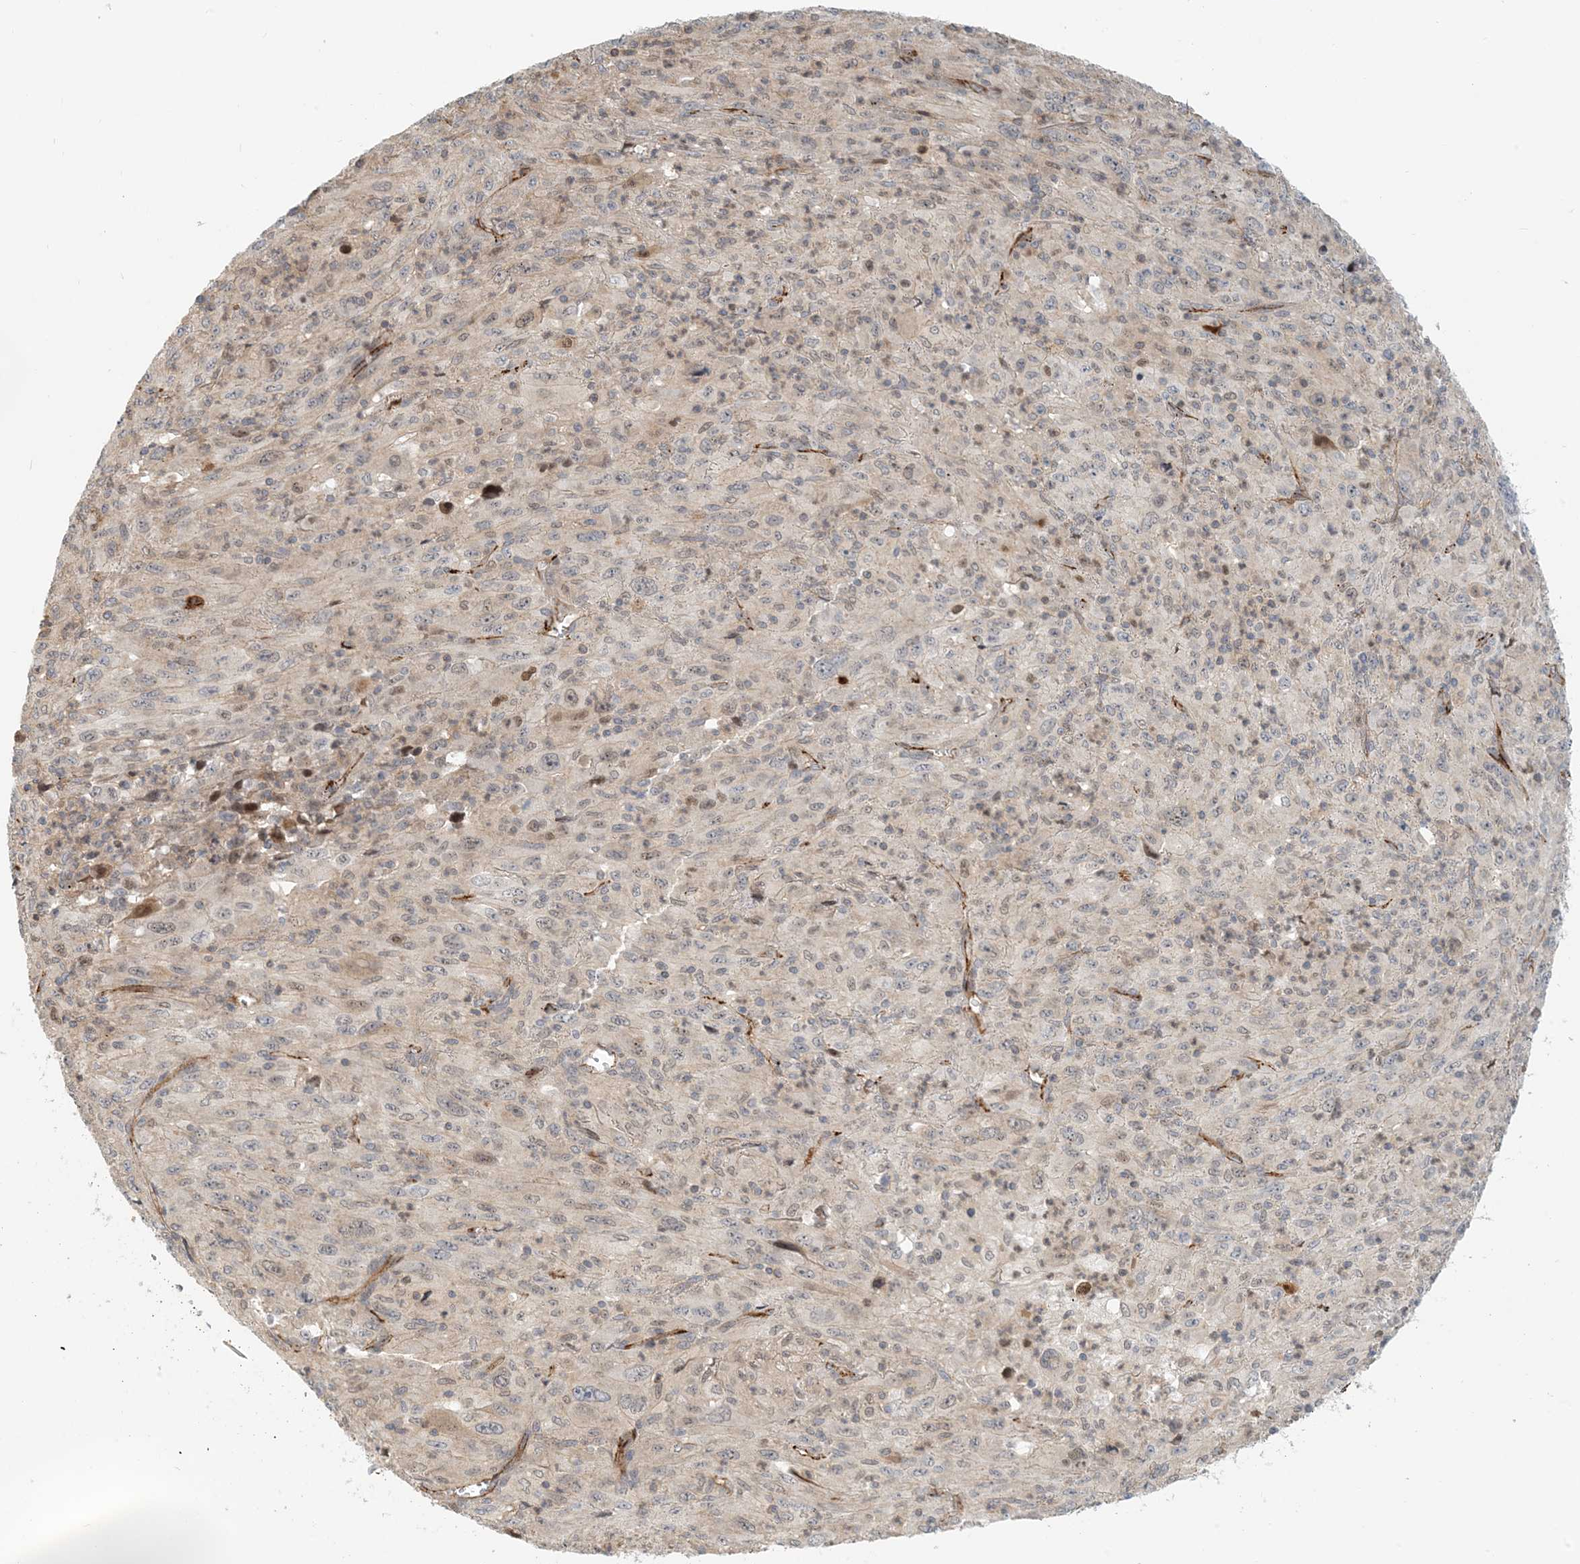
{"staining": {"intensity": "negative", "quantity": "none", "location": "none"}, "tissue": "melanoma", "cell_type": "Tumor cells", "image_type": "cancer", "snomed": [{"axis": "morphology", "description": "Malignant melanoma, Metastatic site"}, {"axis": "topography", "description": "Skin"}], "caption": "Immunohistochemistry (IHC) micrograph of malignant melanoma (metastatic site) stained for a protein (brown), which reveals no expression in tumor cells.", "gene": "MAPKBP1", "patient": {"sex": "female", "age": 56}}